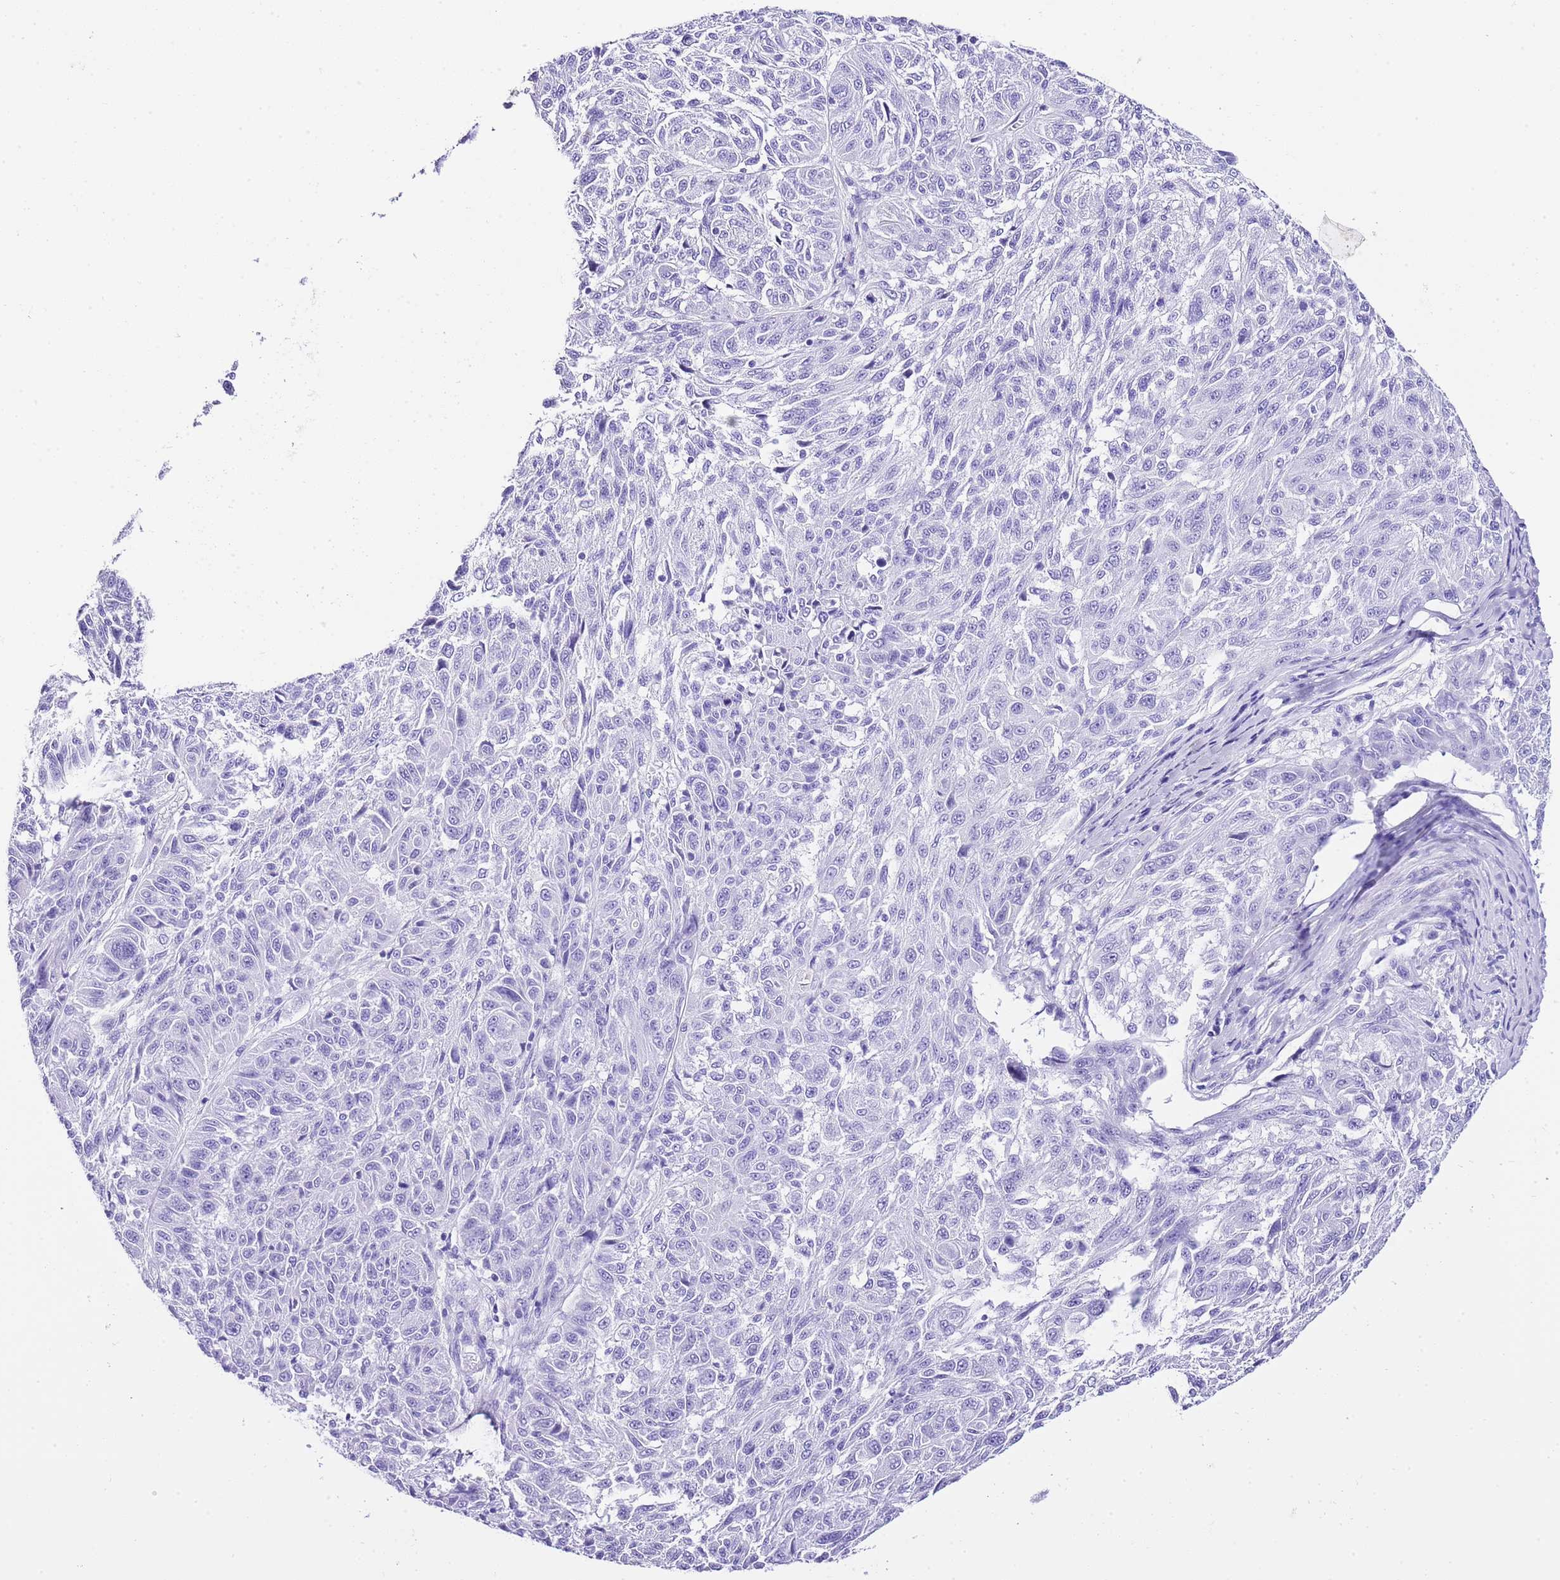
{"staining": {"intensity": "negative", "quantity": "none", "location": "none"}, "tissue": "melanoma", "cell_type": "Tumor cells", "image_type": "cancer", "snomed": [{"axis": "morphology", "description": "Malignant melanoma, NOS"}, {"axis": "topography", "description": "Skin"}], "caption": "An image of human malignant melanoma is negative for staining in tumor cells.", "gene": "KCNC1", "patient": {"sex": "male", "age": 53}}